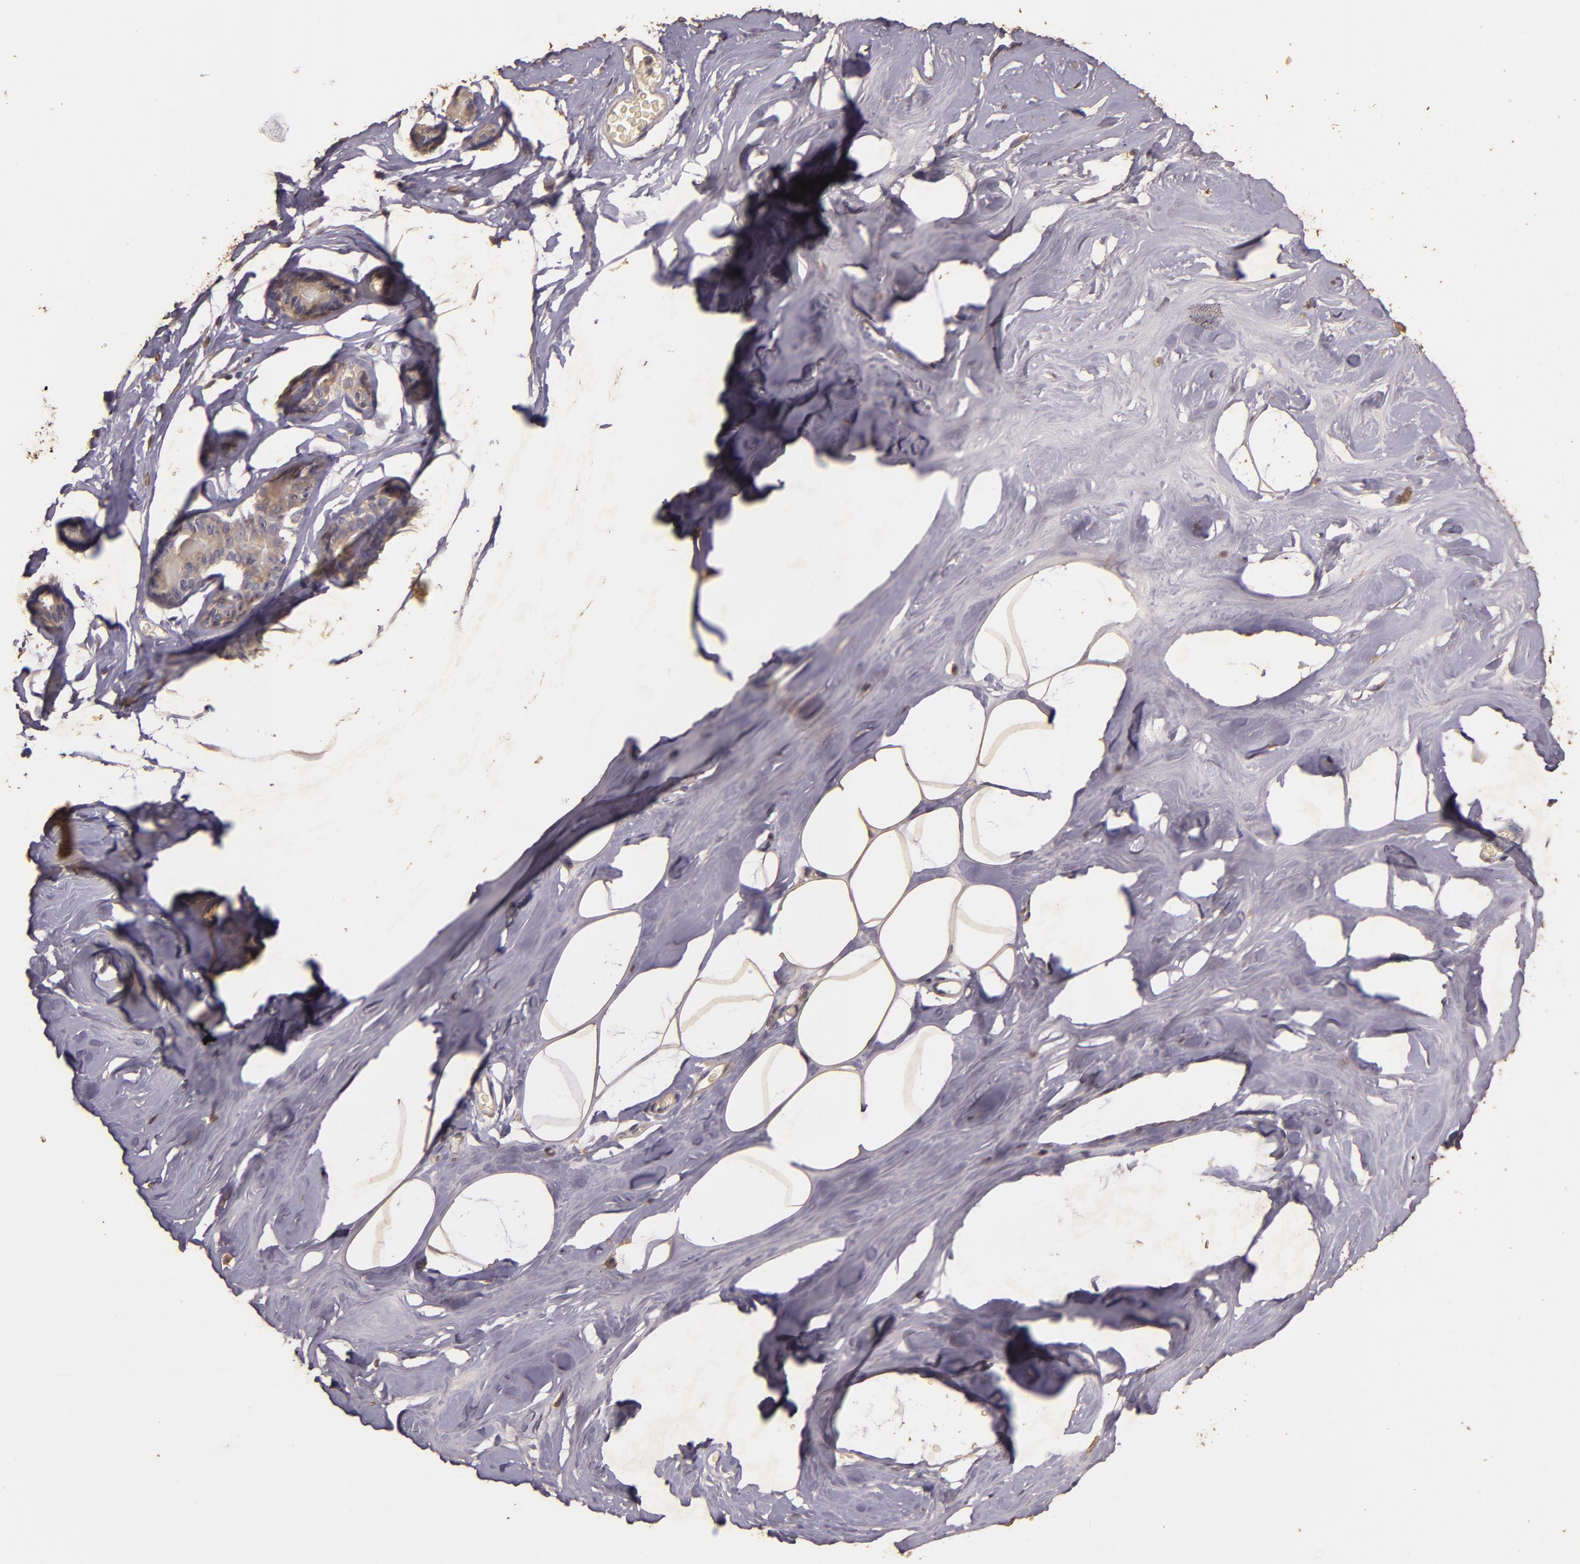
{"staining": {"intensity": "weak", "quantity": ">75%", "location": "cytoplasmic/membranous"}, "tissue": "breast", "cell_type": "Adipocytes", "image_type": "normal", "snomed": [{"axis": "morphology", "description": "Normal tissue, NOS"}, {"axis": "morphology", "description": "Fibrosis, NOS"}, {"axis": "topography", "description": "Breast"}], "caption": "Approximately >75% of adipocytes in benign human breast reveal weak cytoplasmic/membranous protein expression as visualized by brown immunohistochemical staining.", "gene": "BCL2L13", "patient": {"sex": "female", "age": 39}}